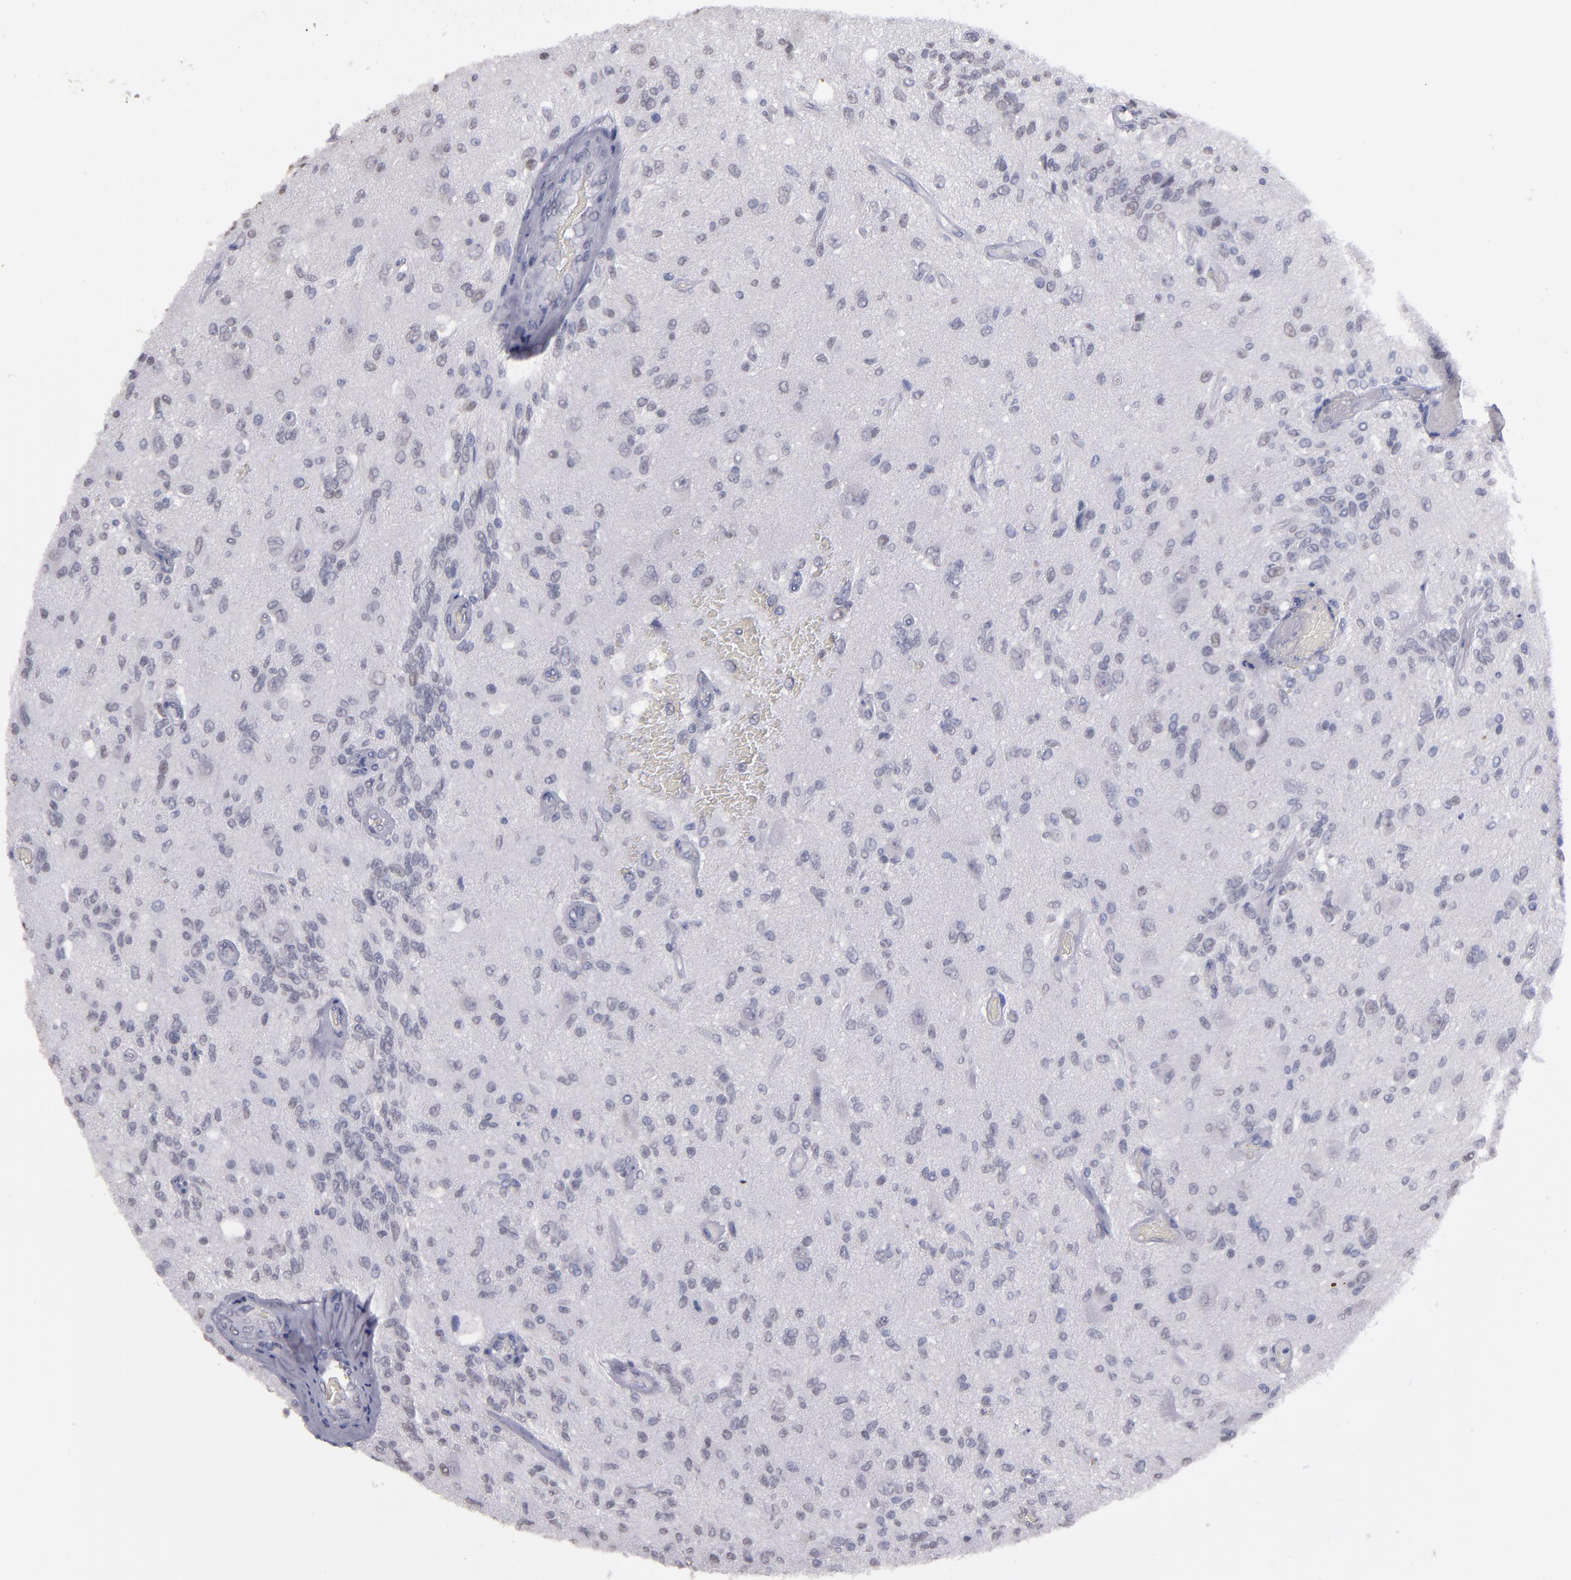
{"staining": {"intensity": "weak", "quantity": "<25%", "location": "nuclear"}, "tissue": "glioma", "cell_type": "Tumor cells", "image_type": "cancer", "snomed": [{"axis": "morphology", "description": "Normal tissue, NOS"}, {"axis": "morphology", "description": "Glioma, malignant, High grade"}, {"axis": "topography", "description": "Cerebral cortex"}], "caption": "Glioma stained for a protein using immunohistochemistry reveals no positivity tumor cells.", "gene": "IRF4", "patient": {"sex": "male", "age": 77}}